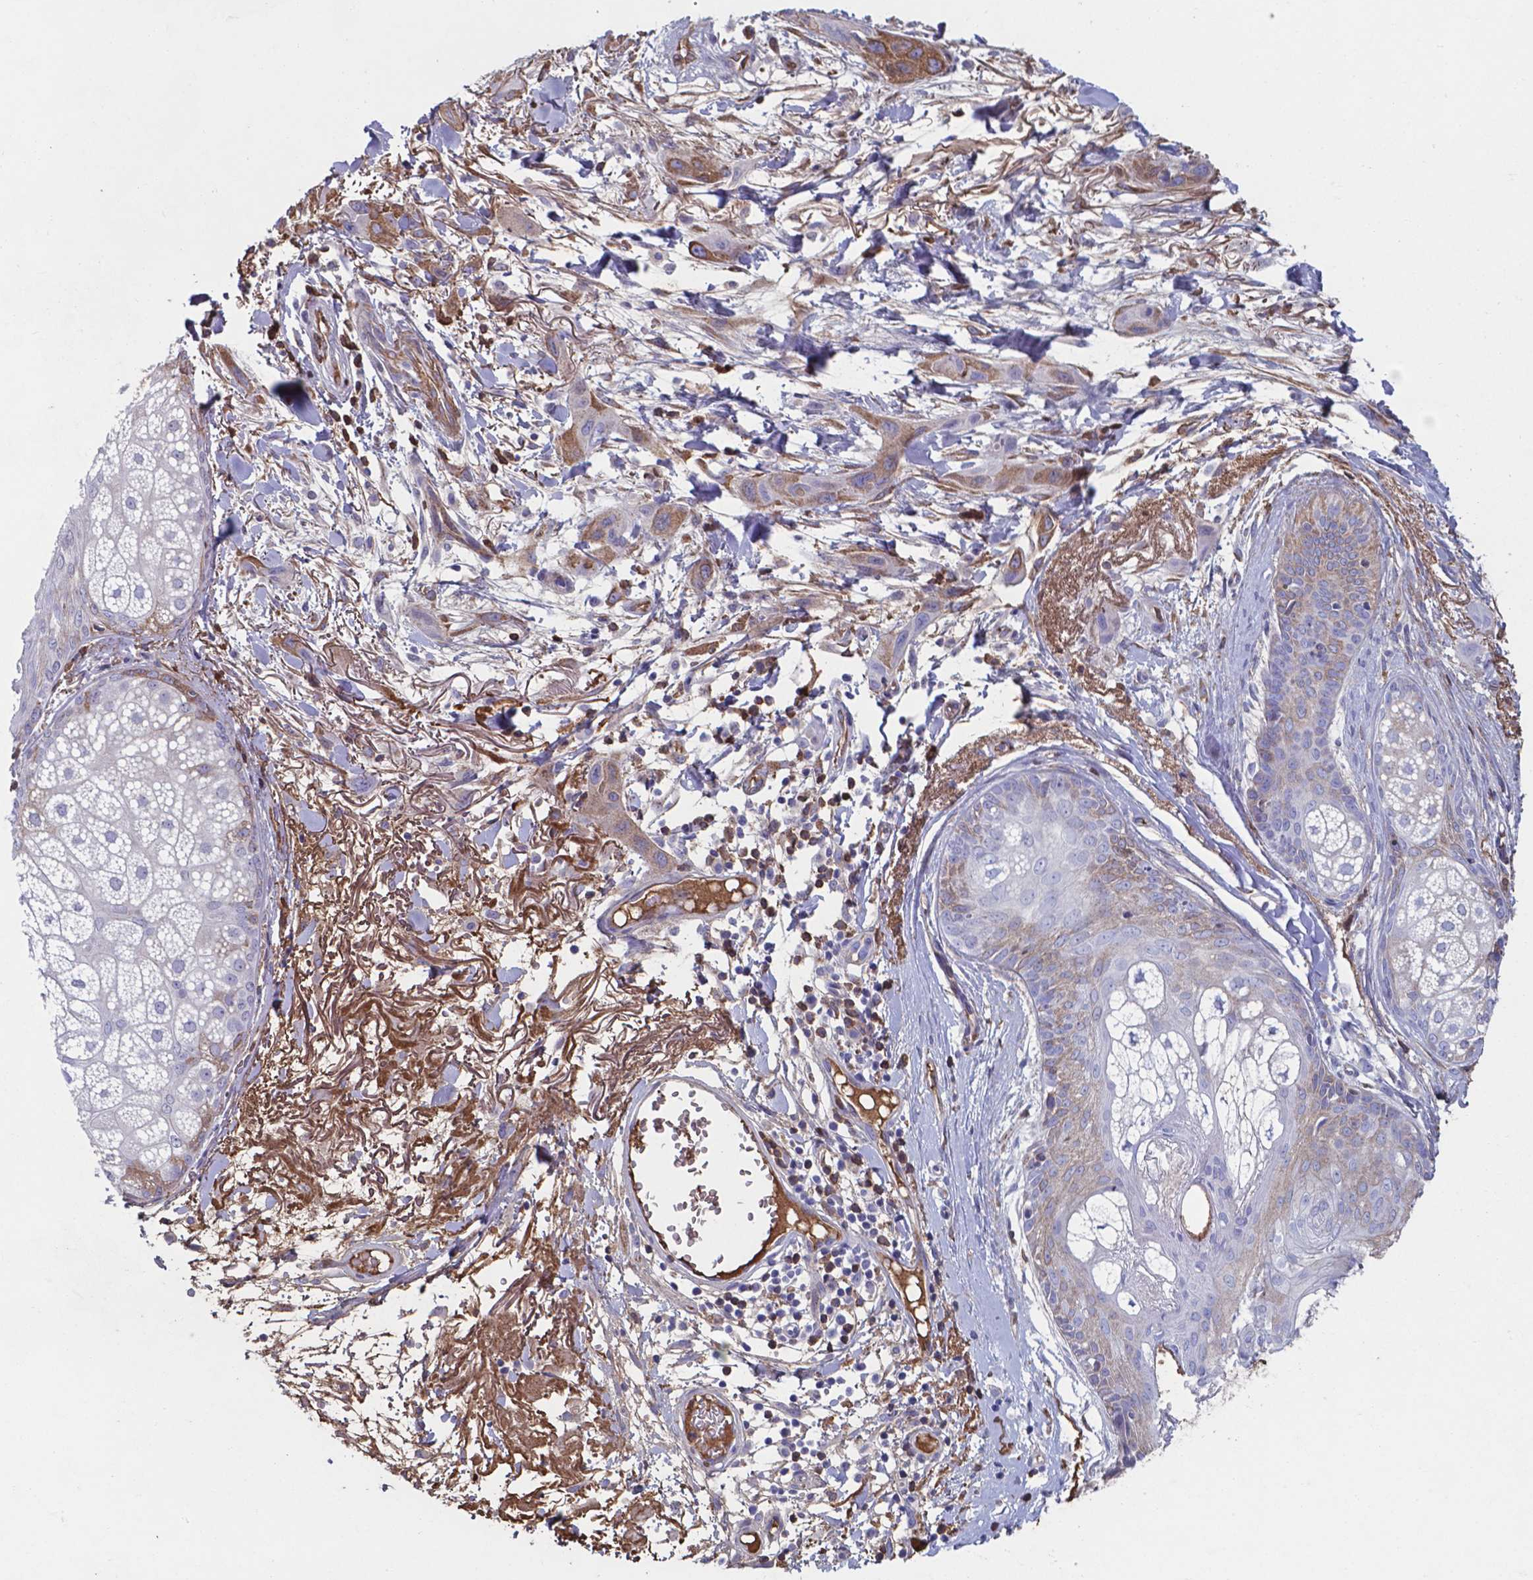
{"staining": {"intensity": "moderate", "quantity": ">75%", "location": "cytoplasmic/membranous"}, "tissue": "skin cancer", "cell_type": "Tumor cells", "image_type": "cancer", "snomed": [{"axis": "morphology", "description": "Squamous cell carcinoma, NOS"}, {"axis": "topography", "description": "Skin"}], "caption": "Immunohistochemistry (DAB) staining of human skin cancer (squamous cell carcinoma) exhibits moderate cytoplasmic/membranous protein staining in about >75% of tumor cells.", "gene": "SERPINA1", "patient": {"sex": "male", "age": 79}}